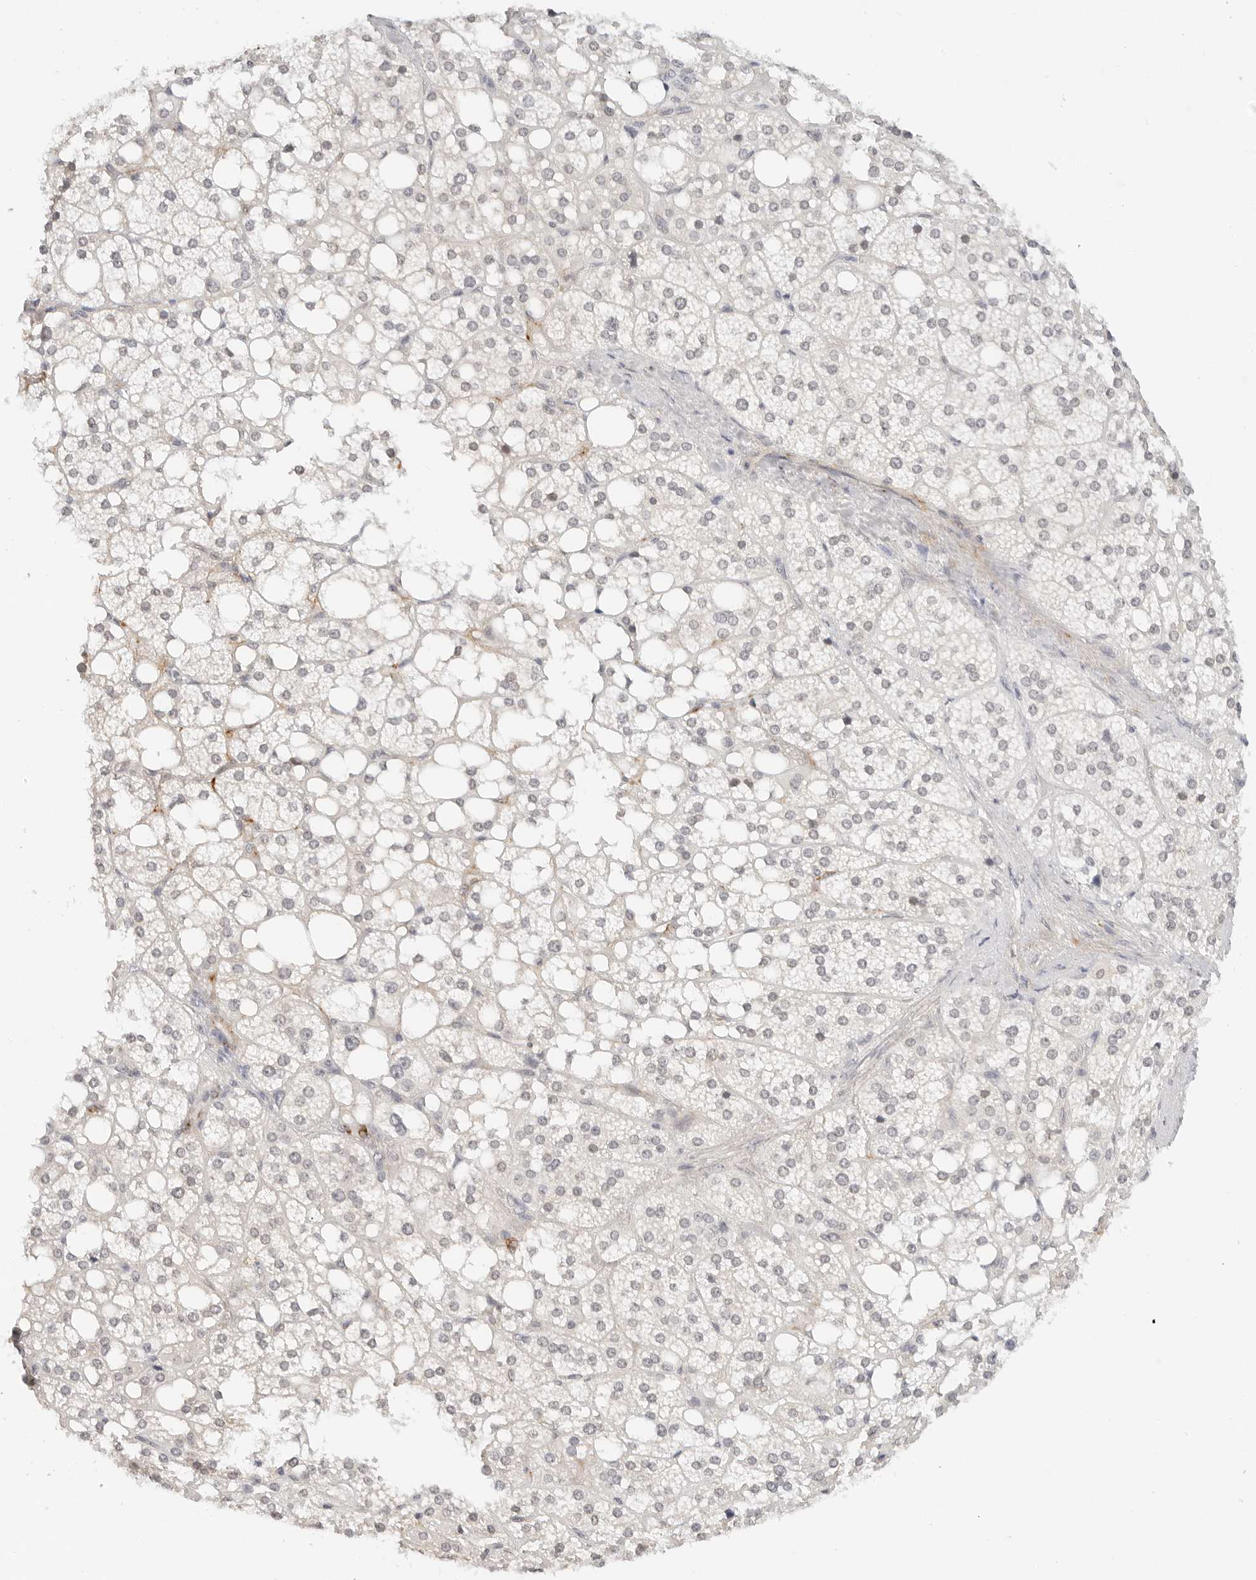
{"staining": {"intensity": "weak", "quantity": "<25%", "location": "cytoplasmic/membranous"}, "tissue": "adrenal gland", "cell_type": "Glandular cells", "image_type": "normal", "snomed": [{"axis": "morphology", "description": "Normal tissue, NOS"}, {"axis": "topography", "description": "Adrenal gland"}], "caption": "DAB immunohistochemical staining of unremarkable adrenal gland displays no significant staining in glandular cells.", "gene": "PCDH19", "patient": {"sex": "female", "age": 59}}